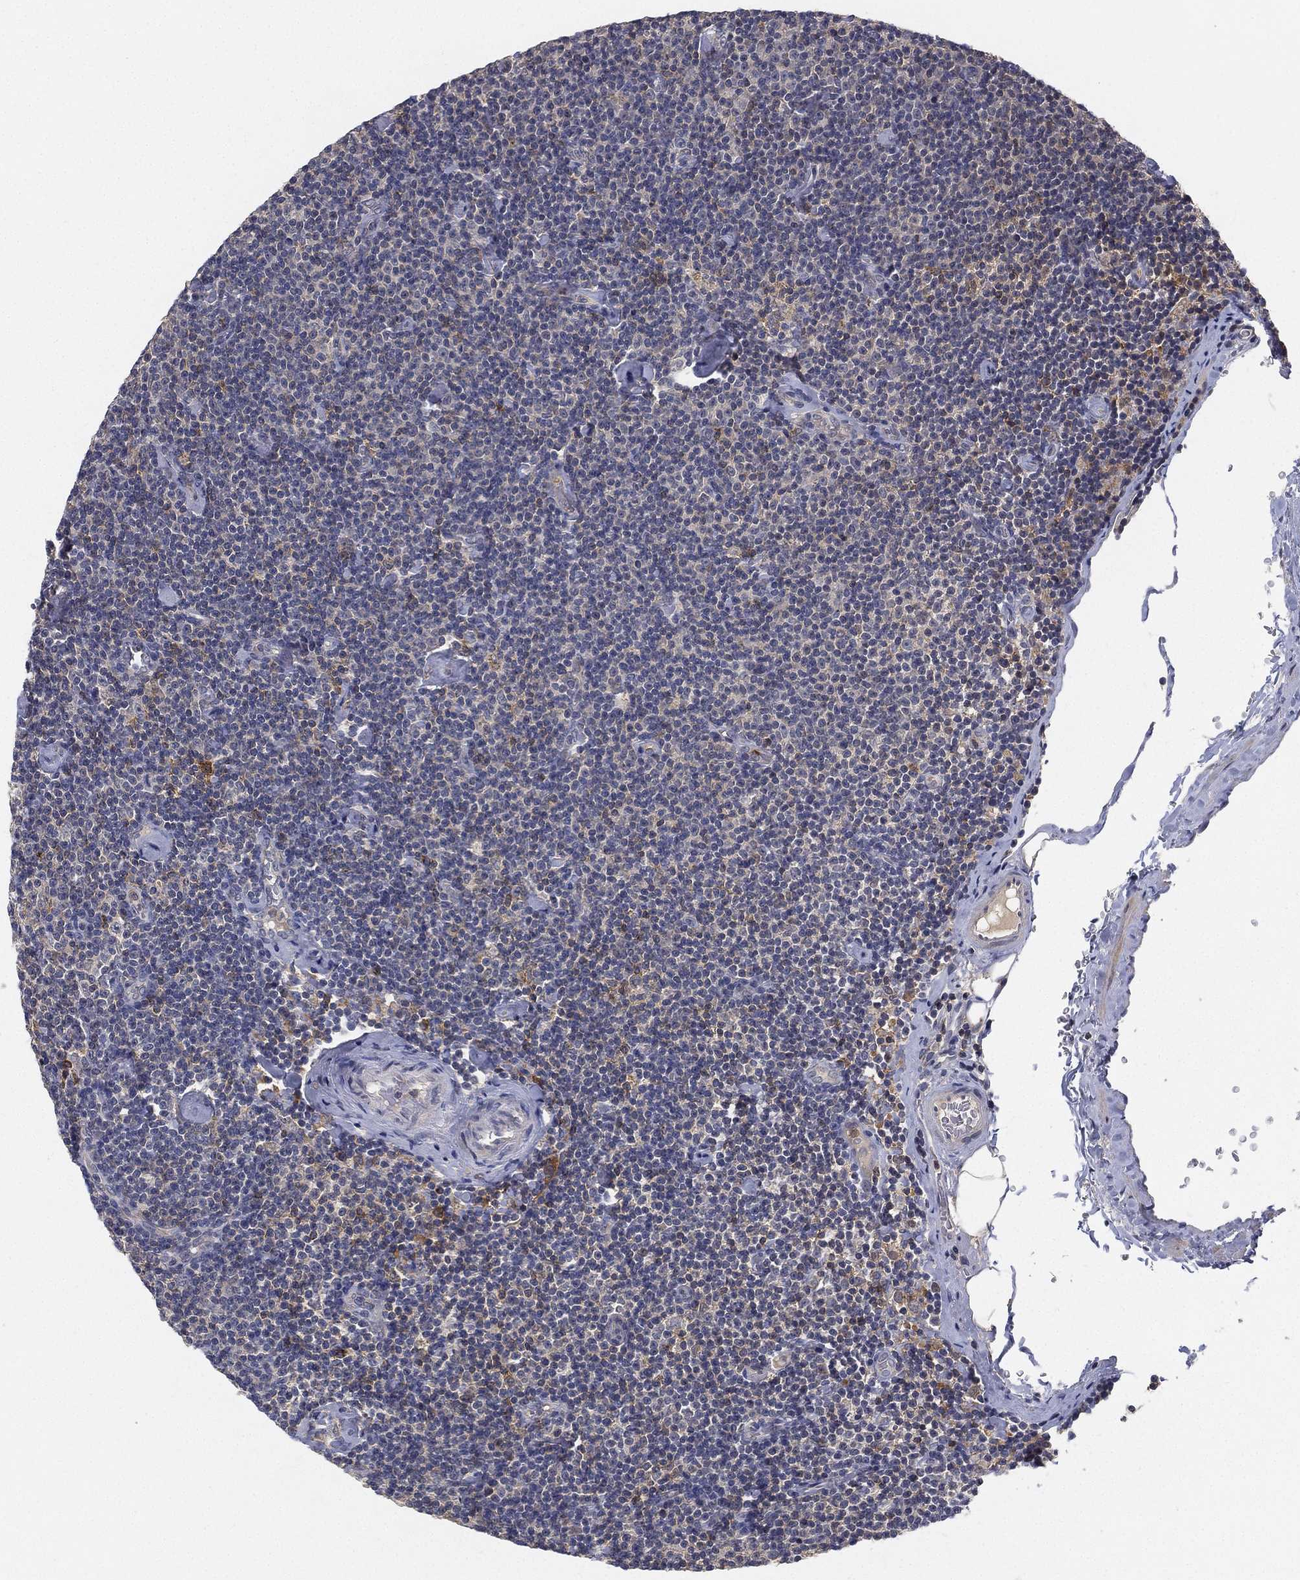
{"staining": {"intensity": "negative", "quantity": "none", "location": "none"}, "tissue": "lymphoma", "cell_type": "Tumor cells", "image_type": "cancer", "snomed": [{"axis": "morphology", "description": "Malignant lymphoma, non-Hodgkin's type, Low grade"}, {"axis": "topography", "description": "Lymph node"}], "caption": "A micrograph of malignant lymphoma, non-Hodgkin's type (low-grade) stained for a protein exhibits no brown staining in tumor cells.", "gene": "CFAP251", "patient": {"sex": "male", "age": 81}}